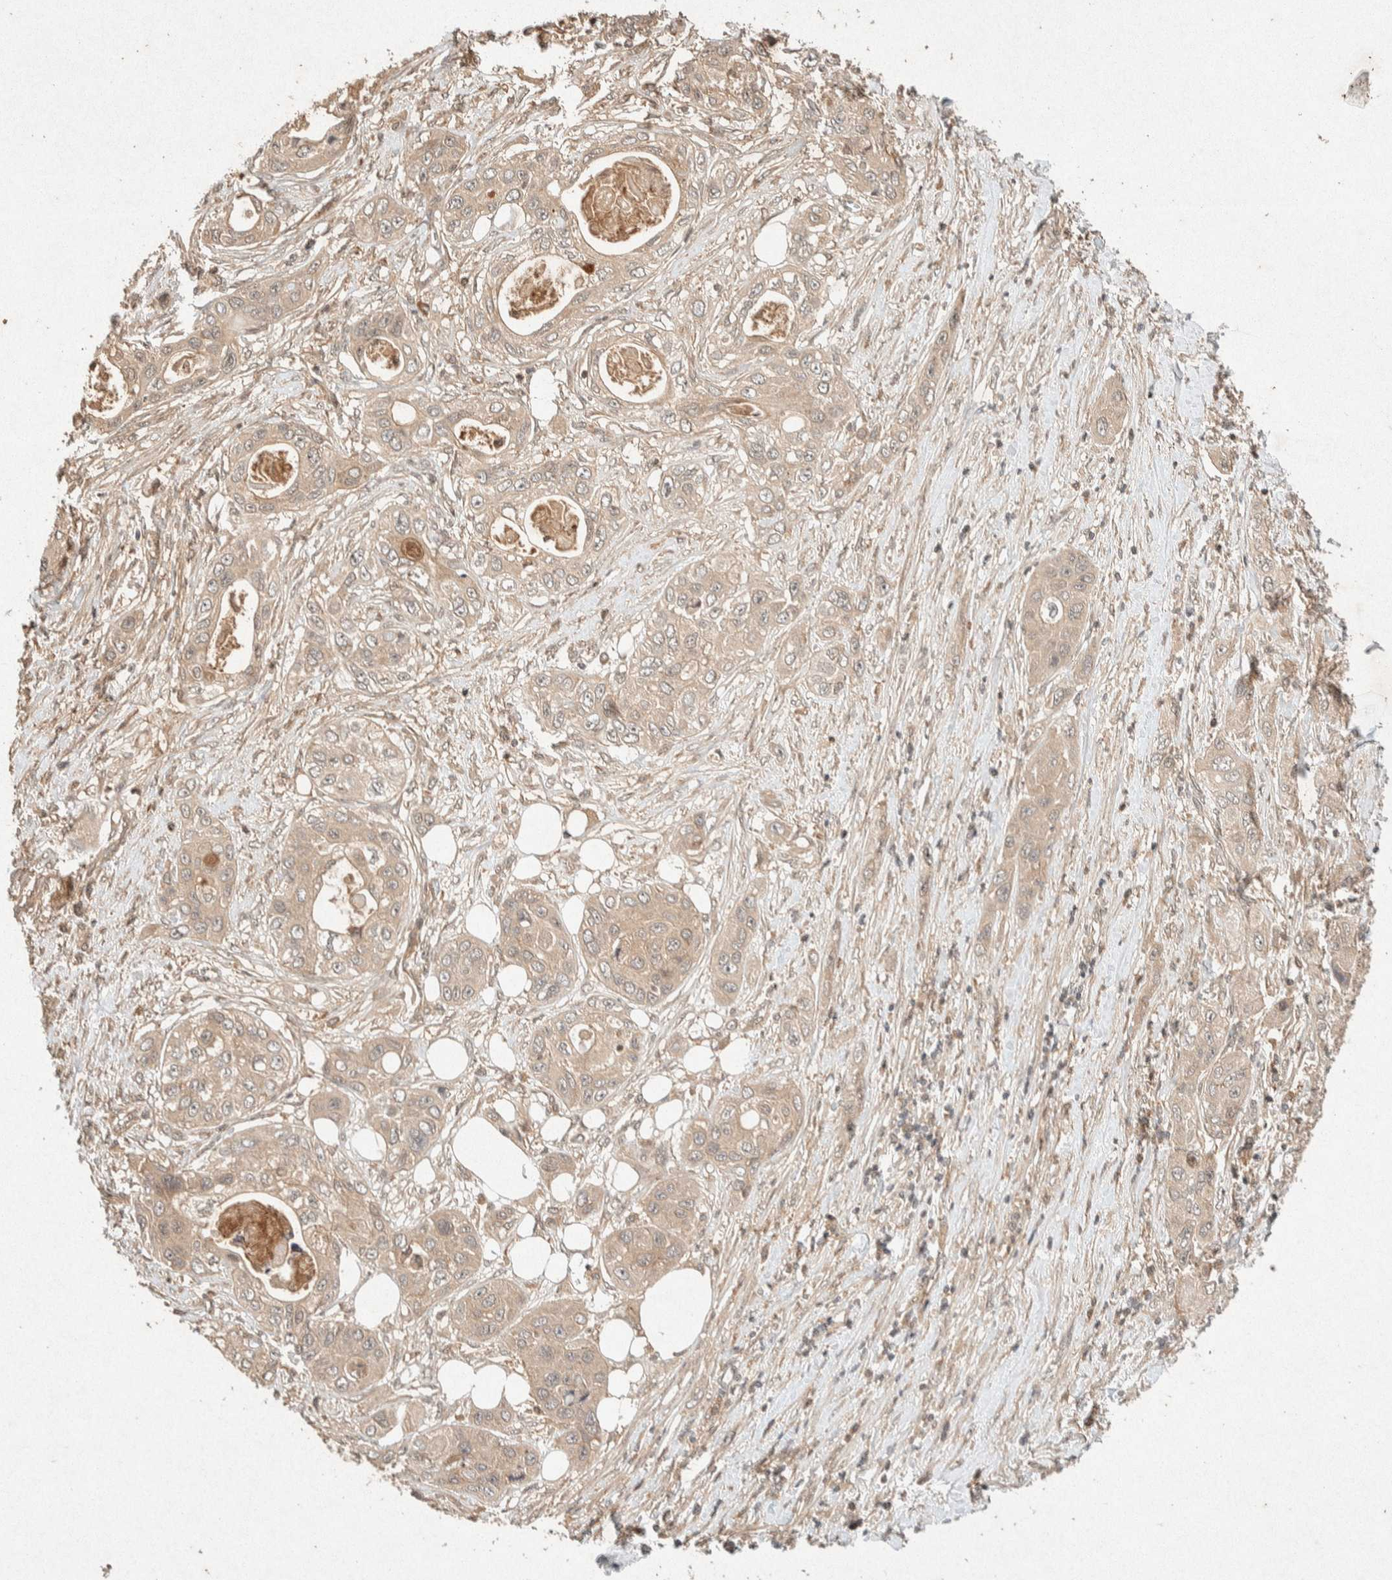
{"staining": {"intensity": "weak", "quantity": ">75%", "location": "cytoplasmic/membranous"}, "tissue": "pancreatic cancer", "cell_type": "Tumor cells", "image_type": "cancer", "snomed": [{"axis": "morphology", "description": "Adenocarcinoma, NOS"}, {"axis": "topography", "description": "Pancreas"}], "caption": "This is an image of immunohistochemistry staining of pancreatic adenocarcinoma, which shows weak staining in the cytoplasmic/membranous of tumor cells.", "gene": "THRA", "patient": {"sex": "female", "age": 70}}